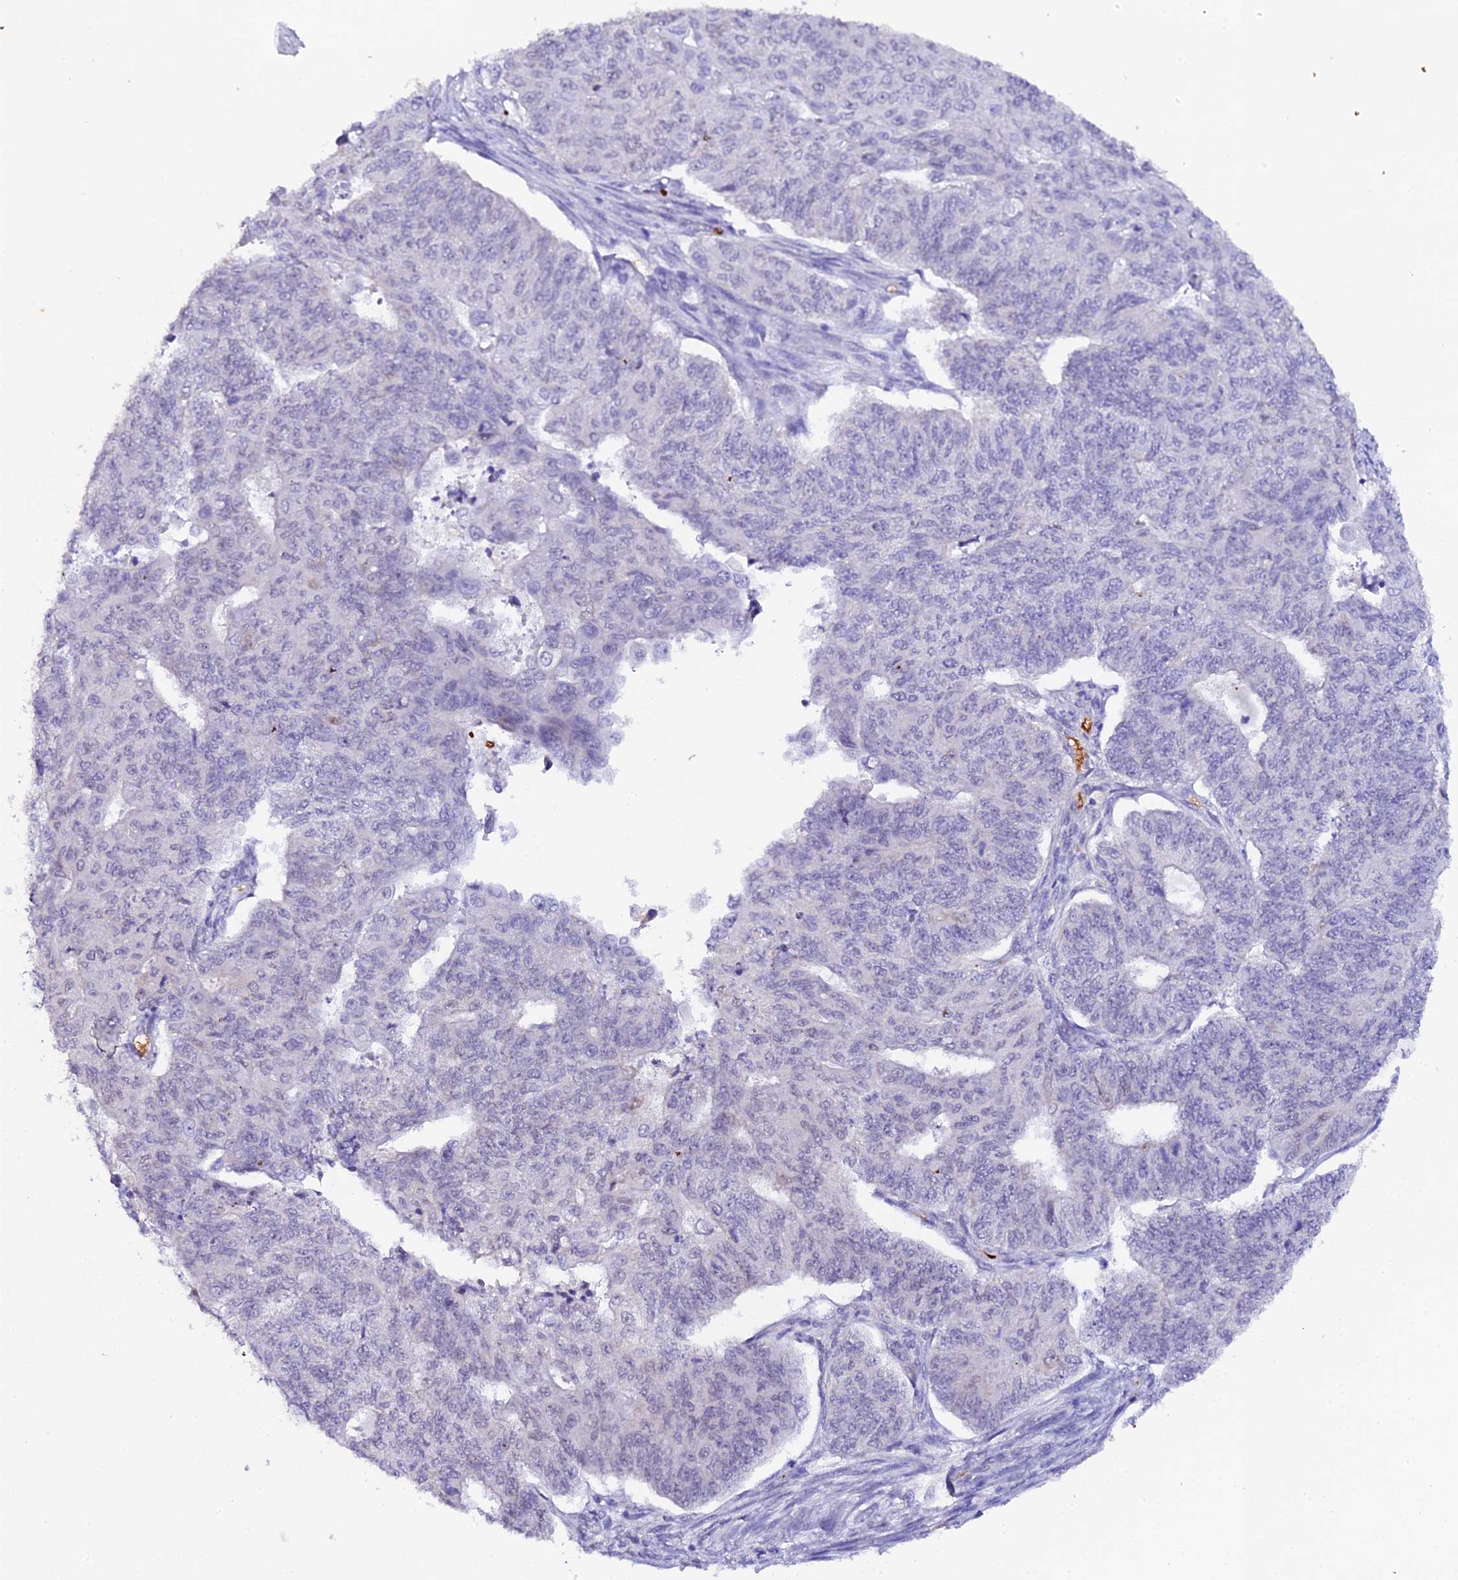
{"staining": {"intensity": "negative", "quantity": "none", "location": "none"}, "tissue": "endometrial cancer", "cell_type": "Tumor cells", "image_type": "cancer", "snomed": [{"axis": "morphology", "description": "Adenocarcinoma, NOS"}, {"axis": "topography", "description": "Endometrium"}], "caption": "IHC of endometrial cancer (adenocarcinoma) reveals no positivity in tumor cells.", "gene": "CFAP45", "patient": {"sex": "female", "age": 32}}